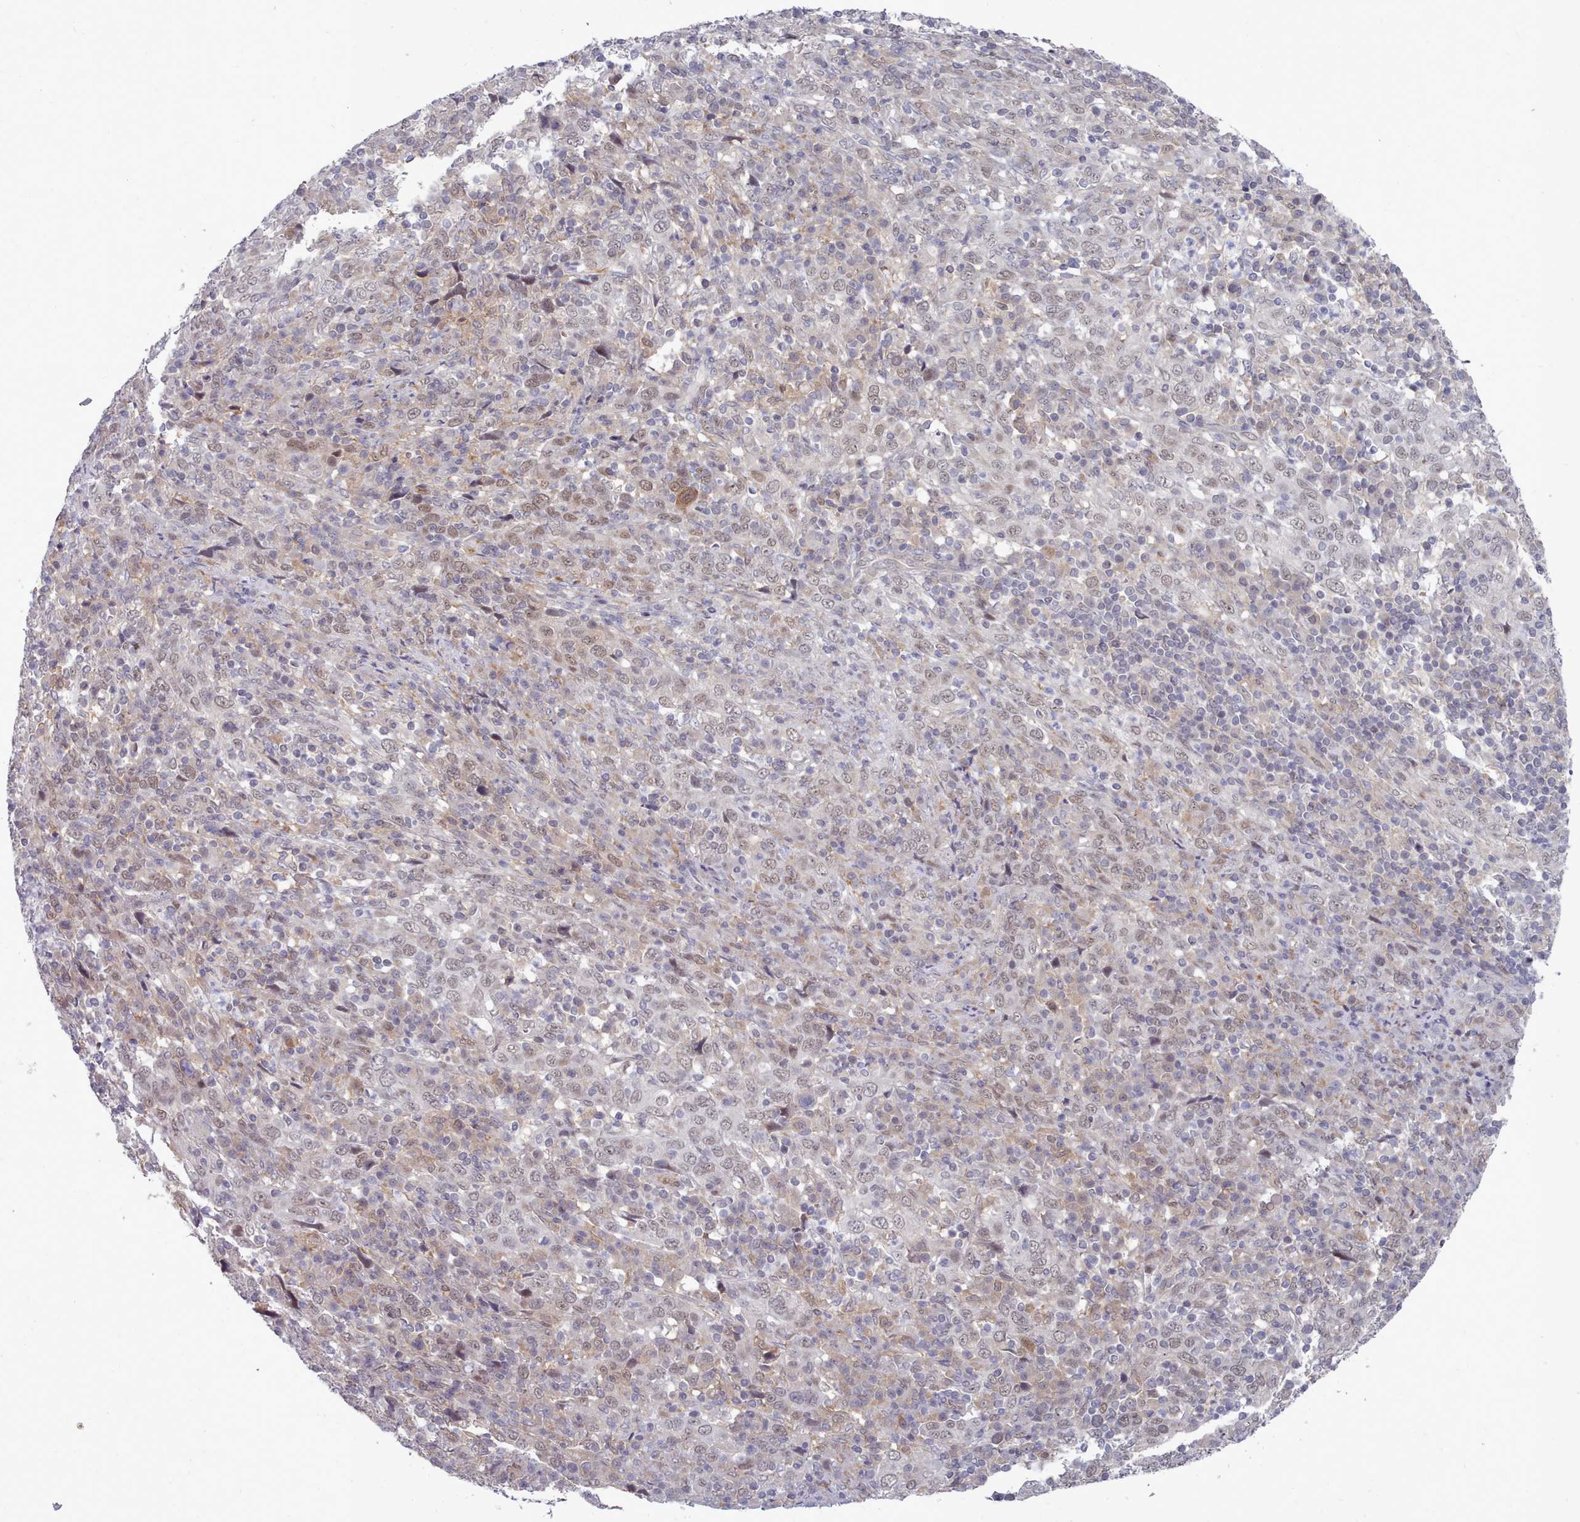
{"staining": {"intensity": "weak", "quantity": "25%-75%", "location": "nuclear"}, "tissue": "cervical cancer", "cell_type": "Tumor cells", "image_type": "cancer", "snomed": [{"axis": "morphology", "description": "Squamous cell carcinoma, NOS"}, {"axis": "topography", "description": "Cervix"}], "caption": "Immunohistochemistry histopathology image of cervical squamous cell carcinoma stained for a protein (brown), which exhibits low levels of weak nuclear positivity in approximately 25%-75% of tumor cells.", "gene": "GINS1", "patient": {"sex": "female", "age": 46}}